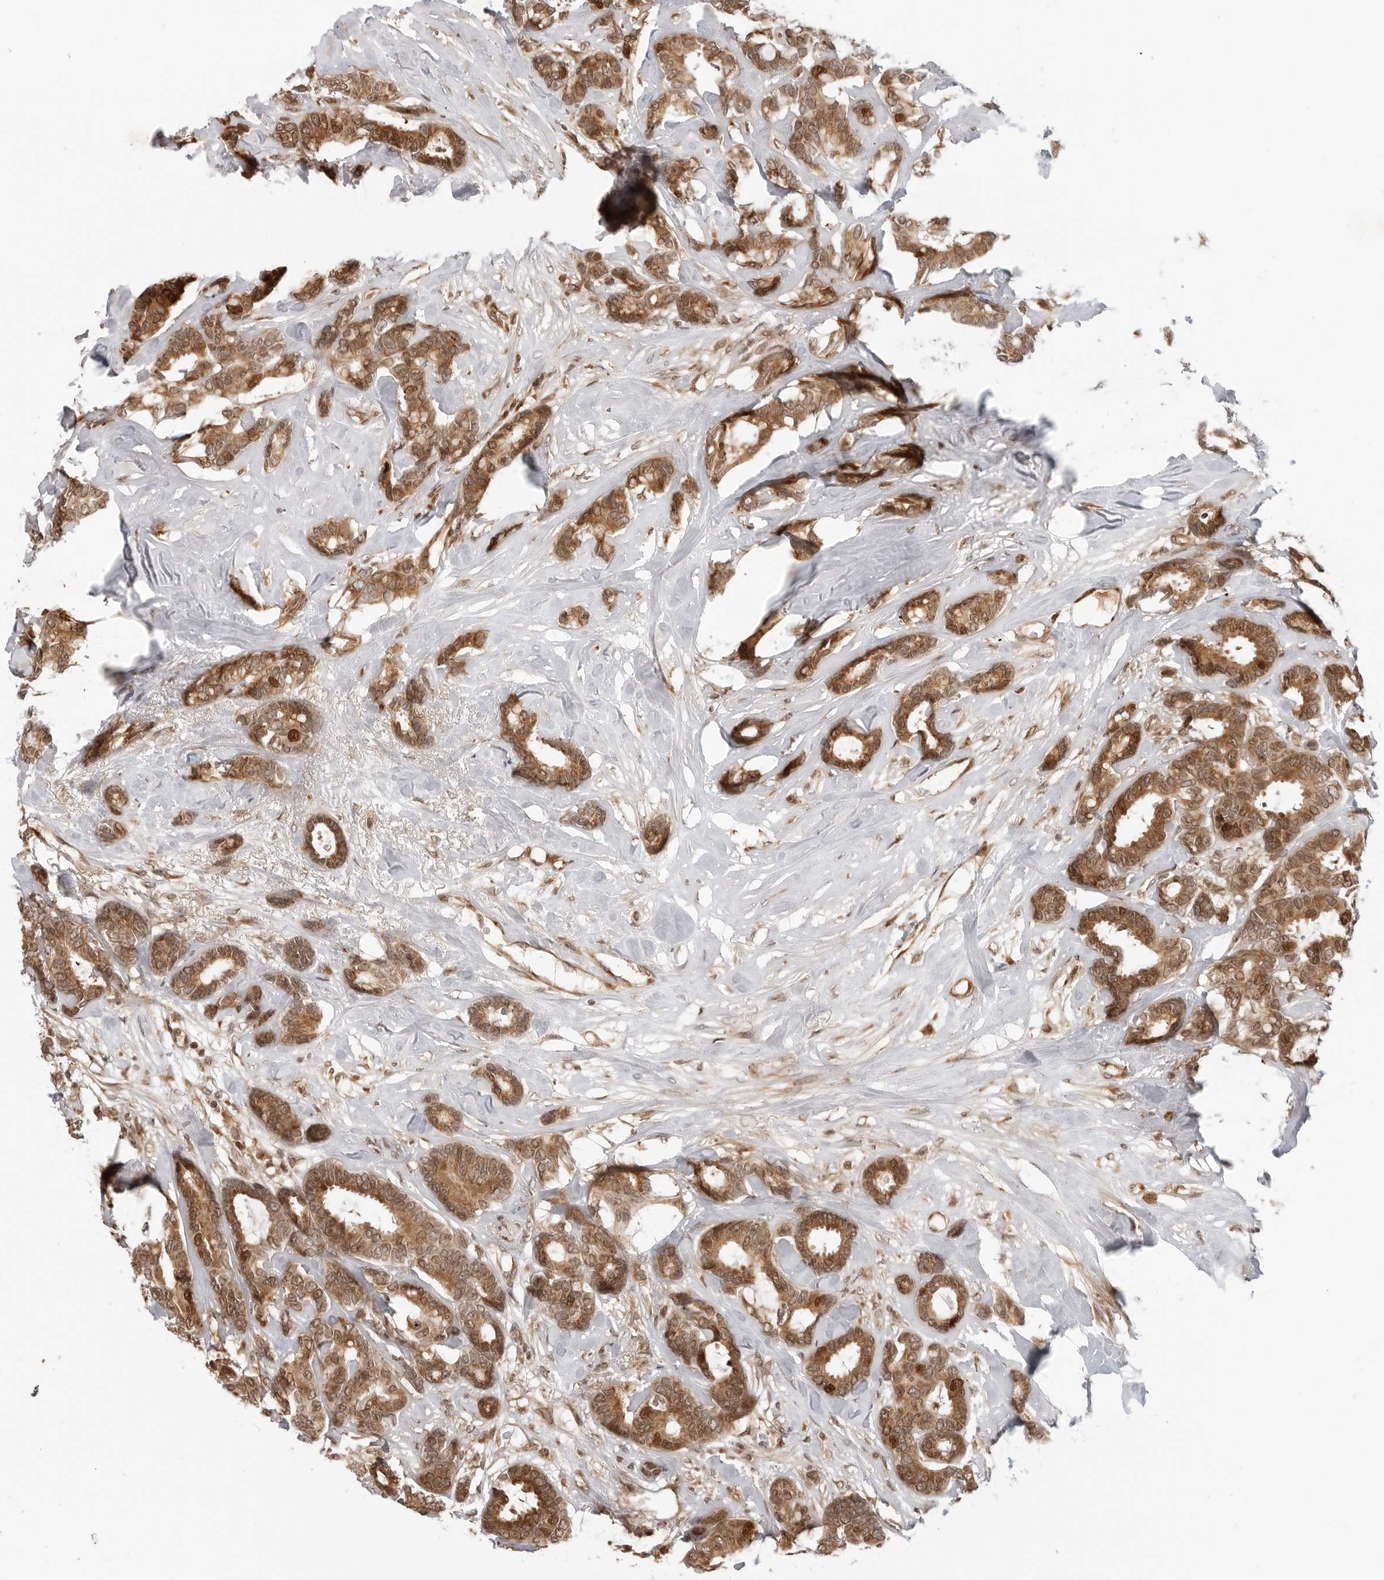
{"staining": {"intensity": "moderate", "quantity": ">75%", "location": "cytoplasmic/membranous,nuclear"}, "tissue": "breast cancer", "cell_type": "Tumor cells", "image_type": "cancer", "snomed": [{"axis": "morphology", "description": "Duct carcinoma"}, {"axis": "topography", "description": "Breast"}], "caption": "About >75% of tumor cells in human infiltrating ductal carcinoma (breast) show moderate cytoplasmic/membranous and nuclear protein staining as visualized by brown immunohistochemical staining.", "gene": "TIPRL", "patient": {"sex": "female", "age": 87}}